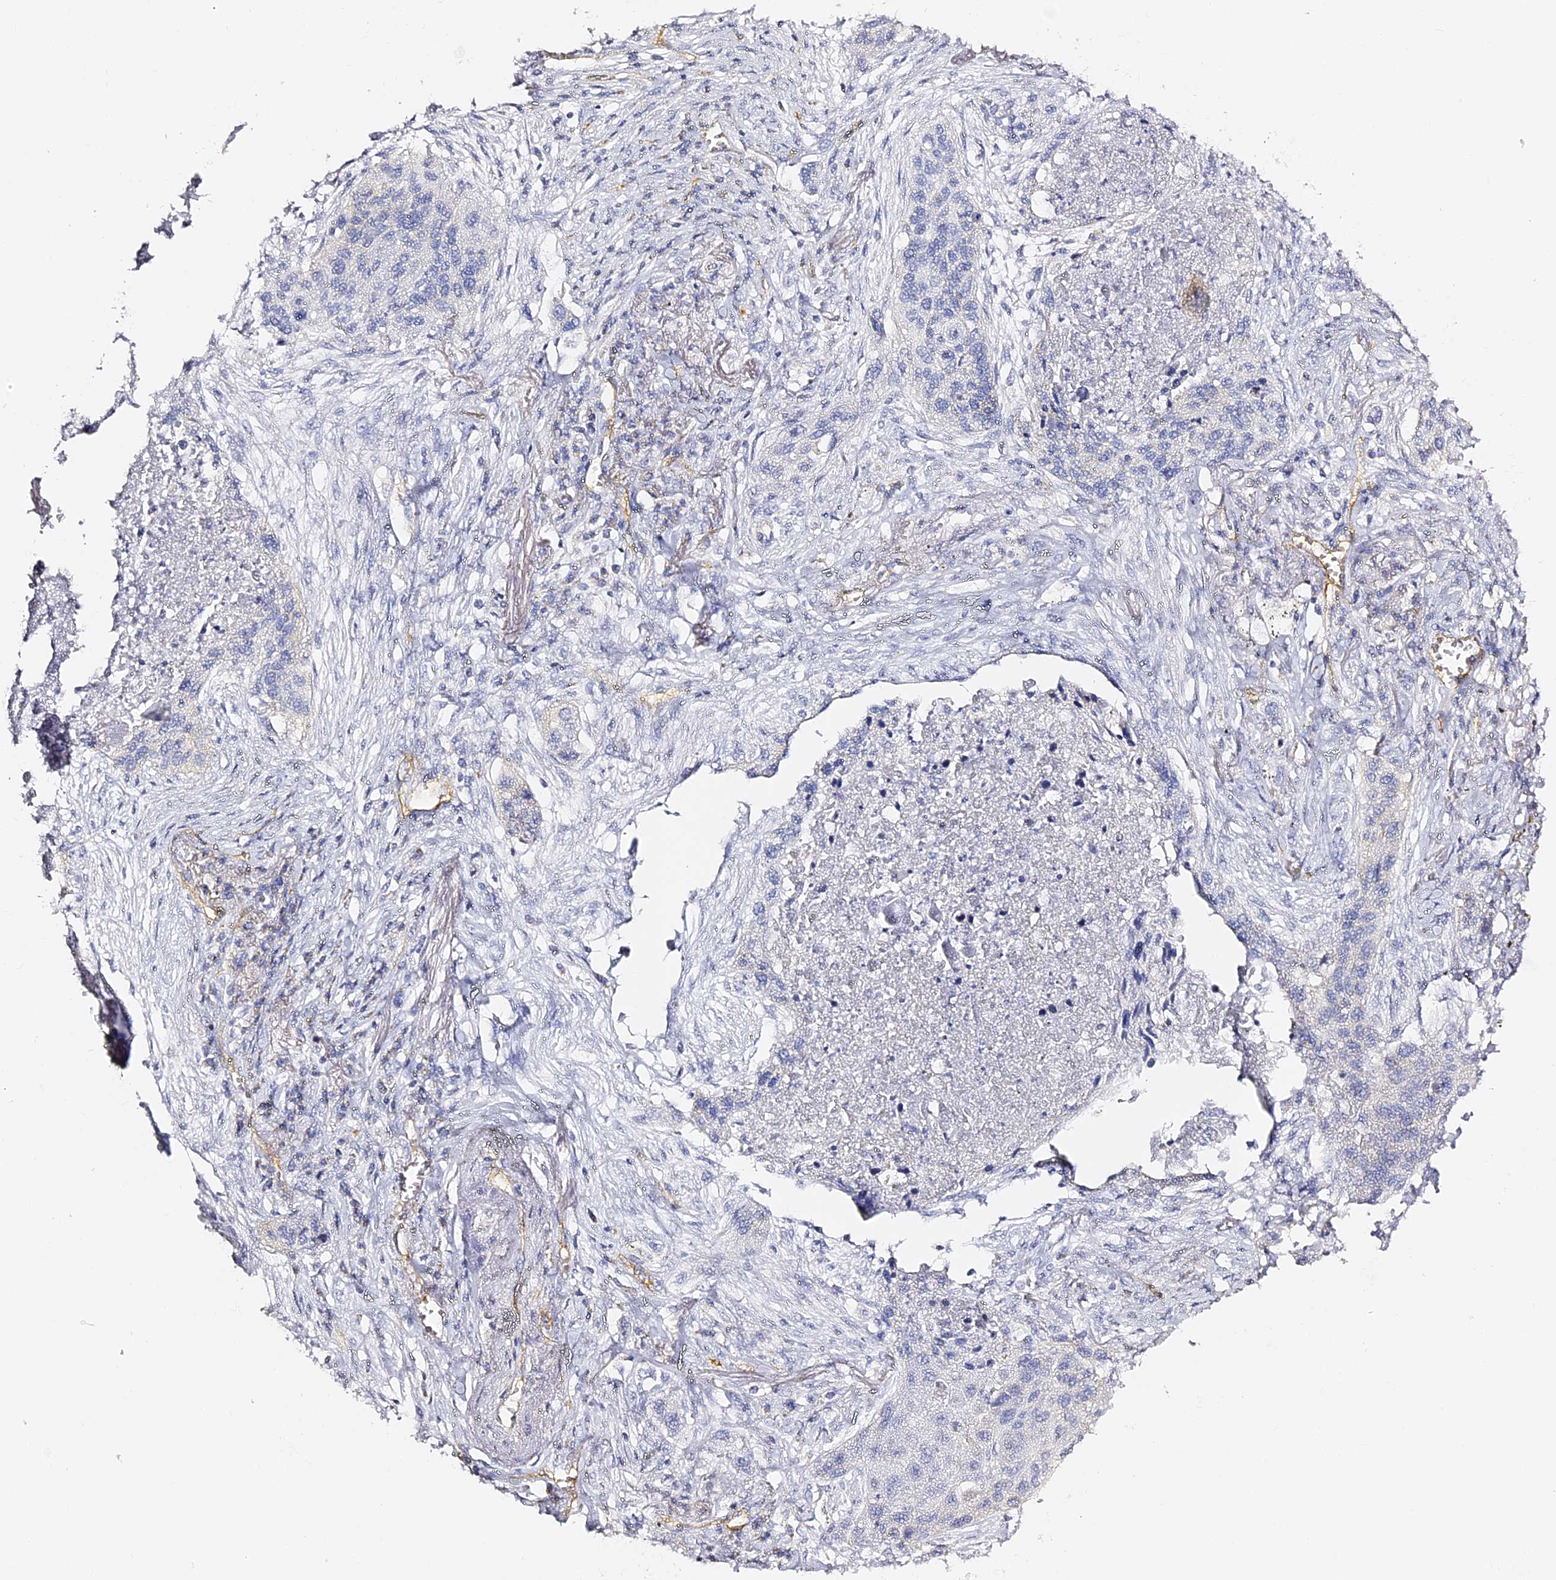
{"staining": {"intensity": "negative", "quantity": "none", "location": "none"}, "tissue": "lung cancer", "cell_type": "Tumor cells", "image_type": "cancer", "snomed": [{"axis": "morphology", "description": "Squamous cell carcinoma, NOS"}, {"axis": "topography", "description": "Lung"}], "caption": "Immunohistochemistry (IHC) histopathology image of squamous cell carcinoma (lung) stained for a protein (brown), which shows no staining in tumor cells.", "gene": "SLC1A3", "patient": {"sex": "female", "age": 63}}